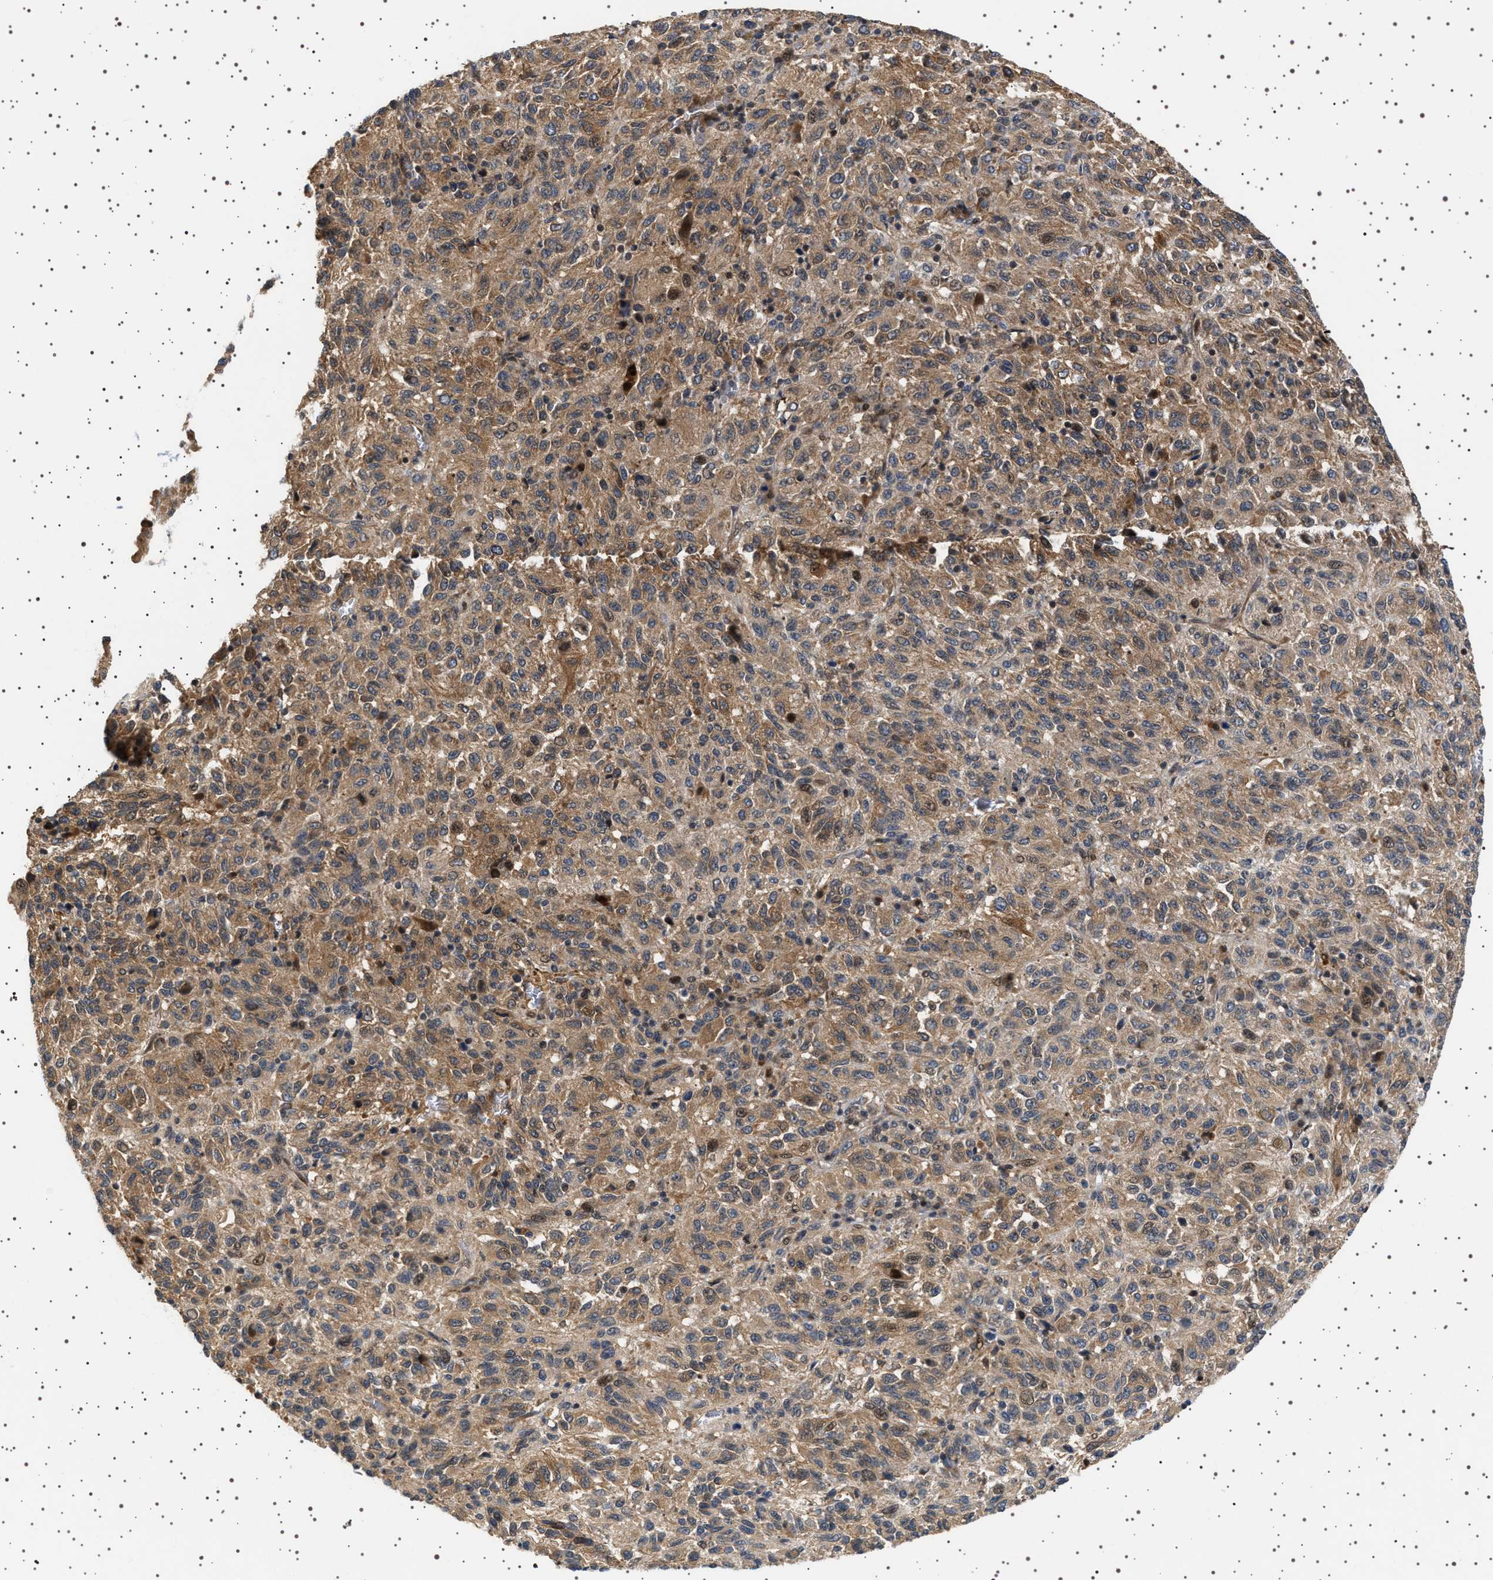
{"staining": {"intensity": "moderate", "quantity": ">75%", "location": "cytoplasmic/membranous"}, "tissue": "melanoma", "cell_type": "Tumor cells", "image_type": "cancer", "snomed": [{"axis": "morphology", "description": "Malignant melanoma, Metastatic site"}, {"axis": "topography", "description": "Lung"}], "caption": "Immunohistochemistry (DAB (3,3'-diaminobenzidine)) staining of malignant melanoma (metastatic site) reveals moderate cytoplasmic/membranous protein staining in about >75% of tumor cells.", "gene": "BAG3", "patient": {"sex": "male", "age": 64}}